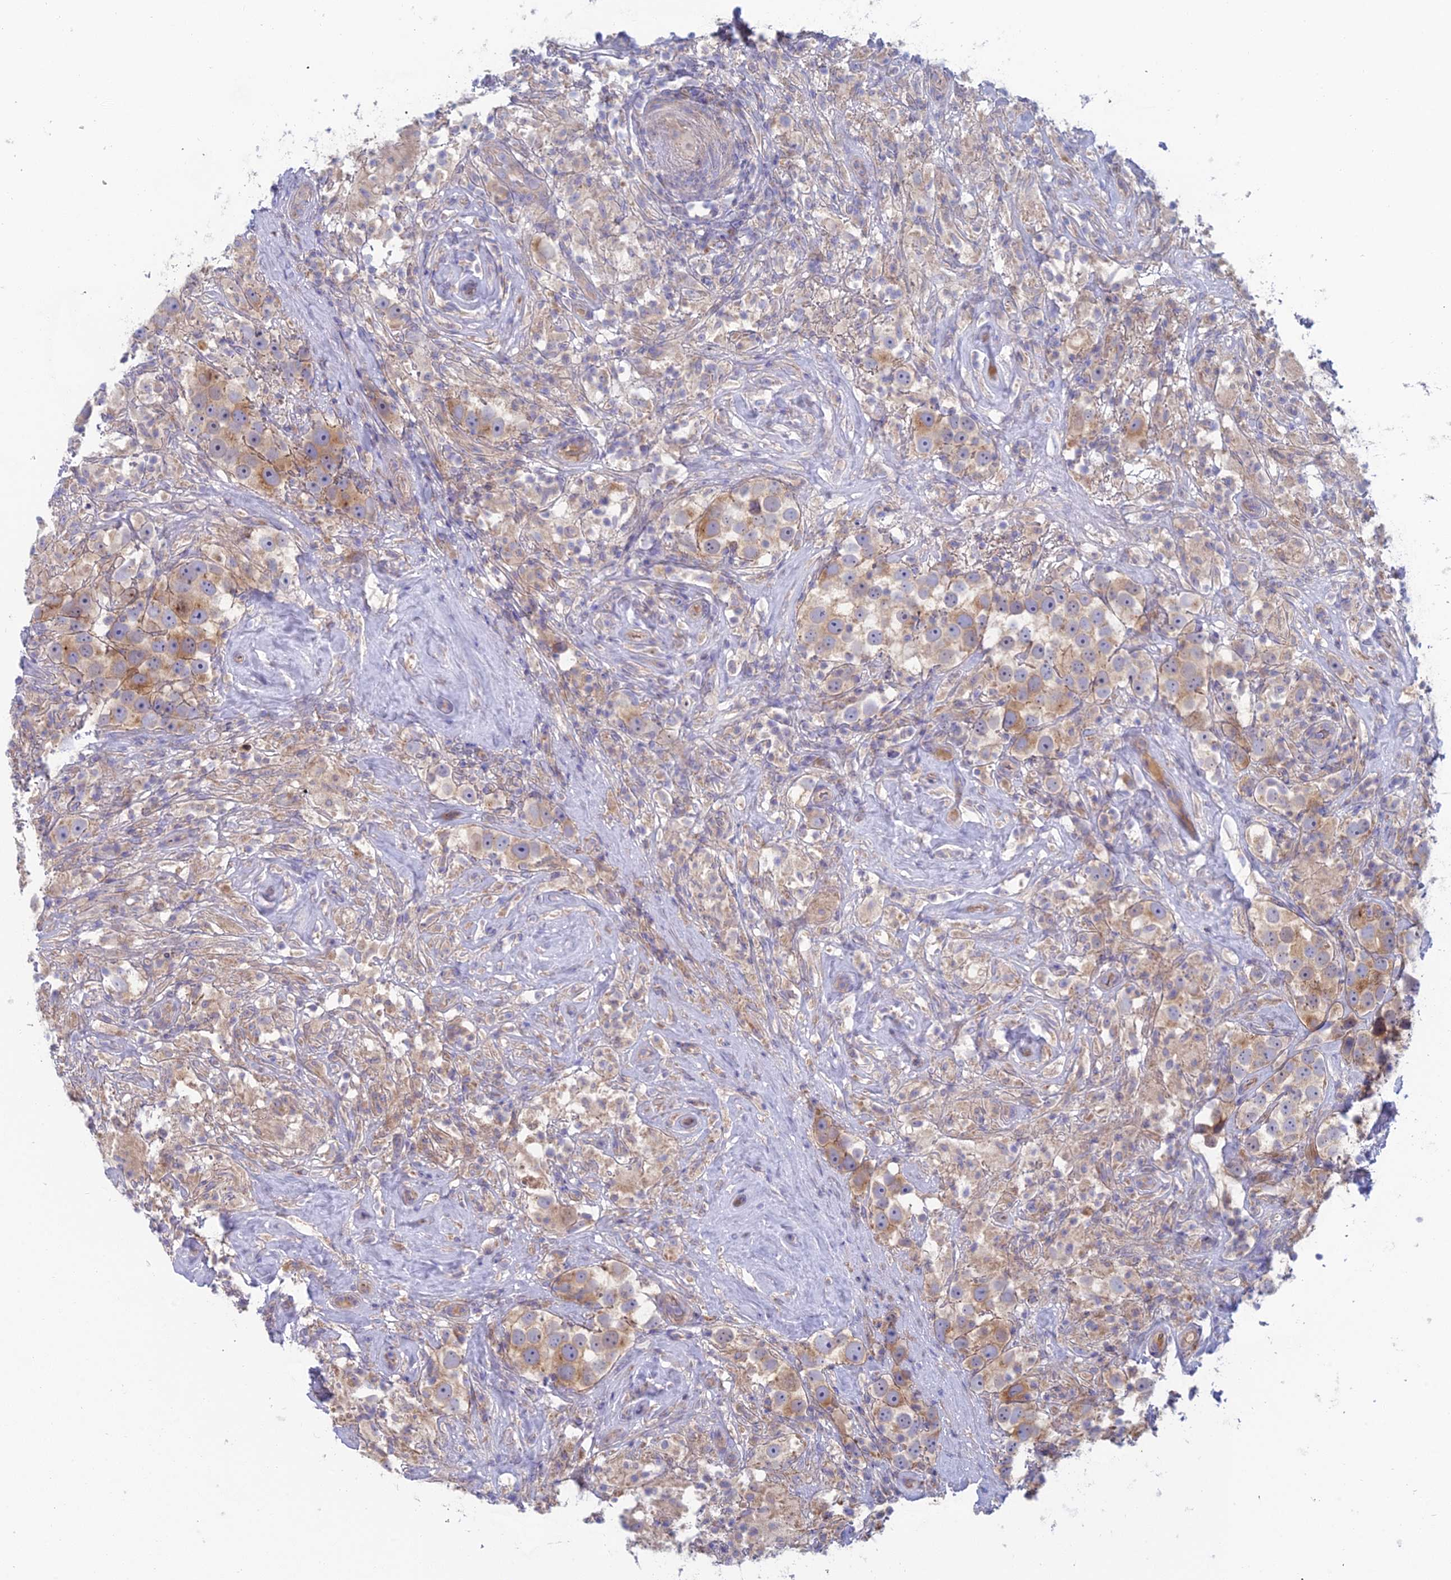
{"staining": {"intensity": "weak", "quantity": ">75%", "location": "cytoplasmic/membranous"}, "tissue": "testis cancer", "cell_type": "Tumor cells", "image_type": "cancer", "snomed": [{"axis": "morphology", "description": "Seminoma, NOS"}, {"axis": "topography", "description": "Testis"}], "caption": "The immunohistochemical stain shows weak cytoplasmic/membranous expression in tumor cells of testis cancer tissue. (Brightfield microscopy of DAB IHC at high magnification).", "gene": "IFTAP", "patient": {"sex": "male", "age": 49}}